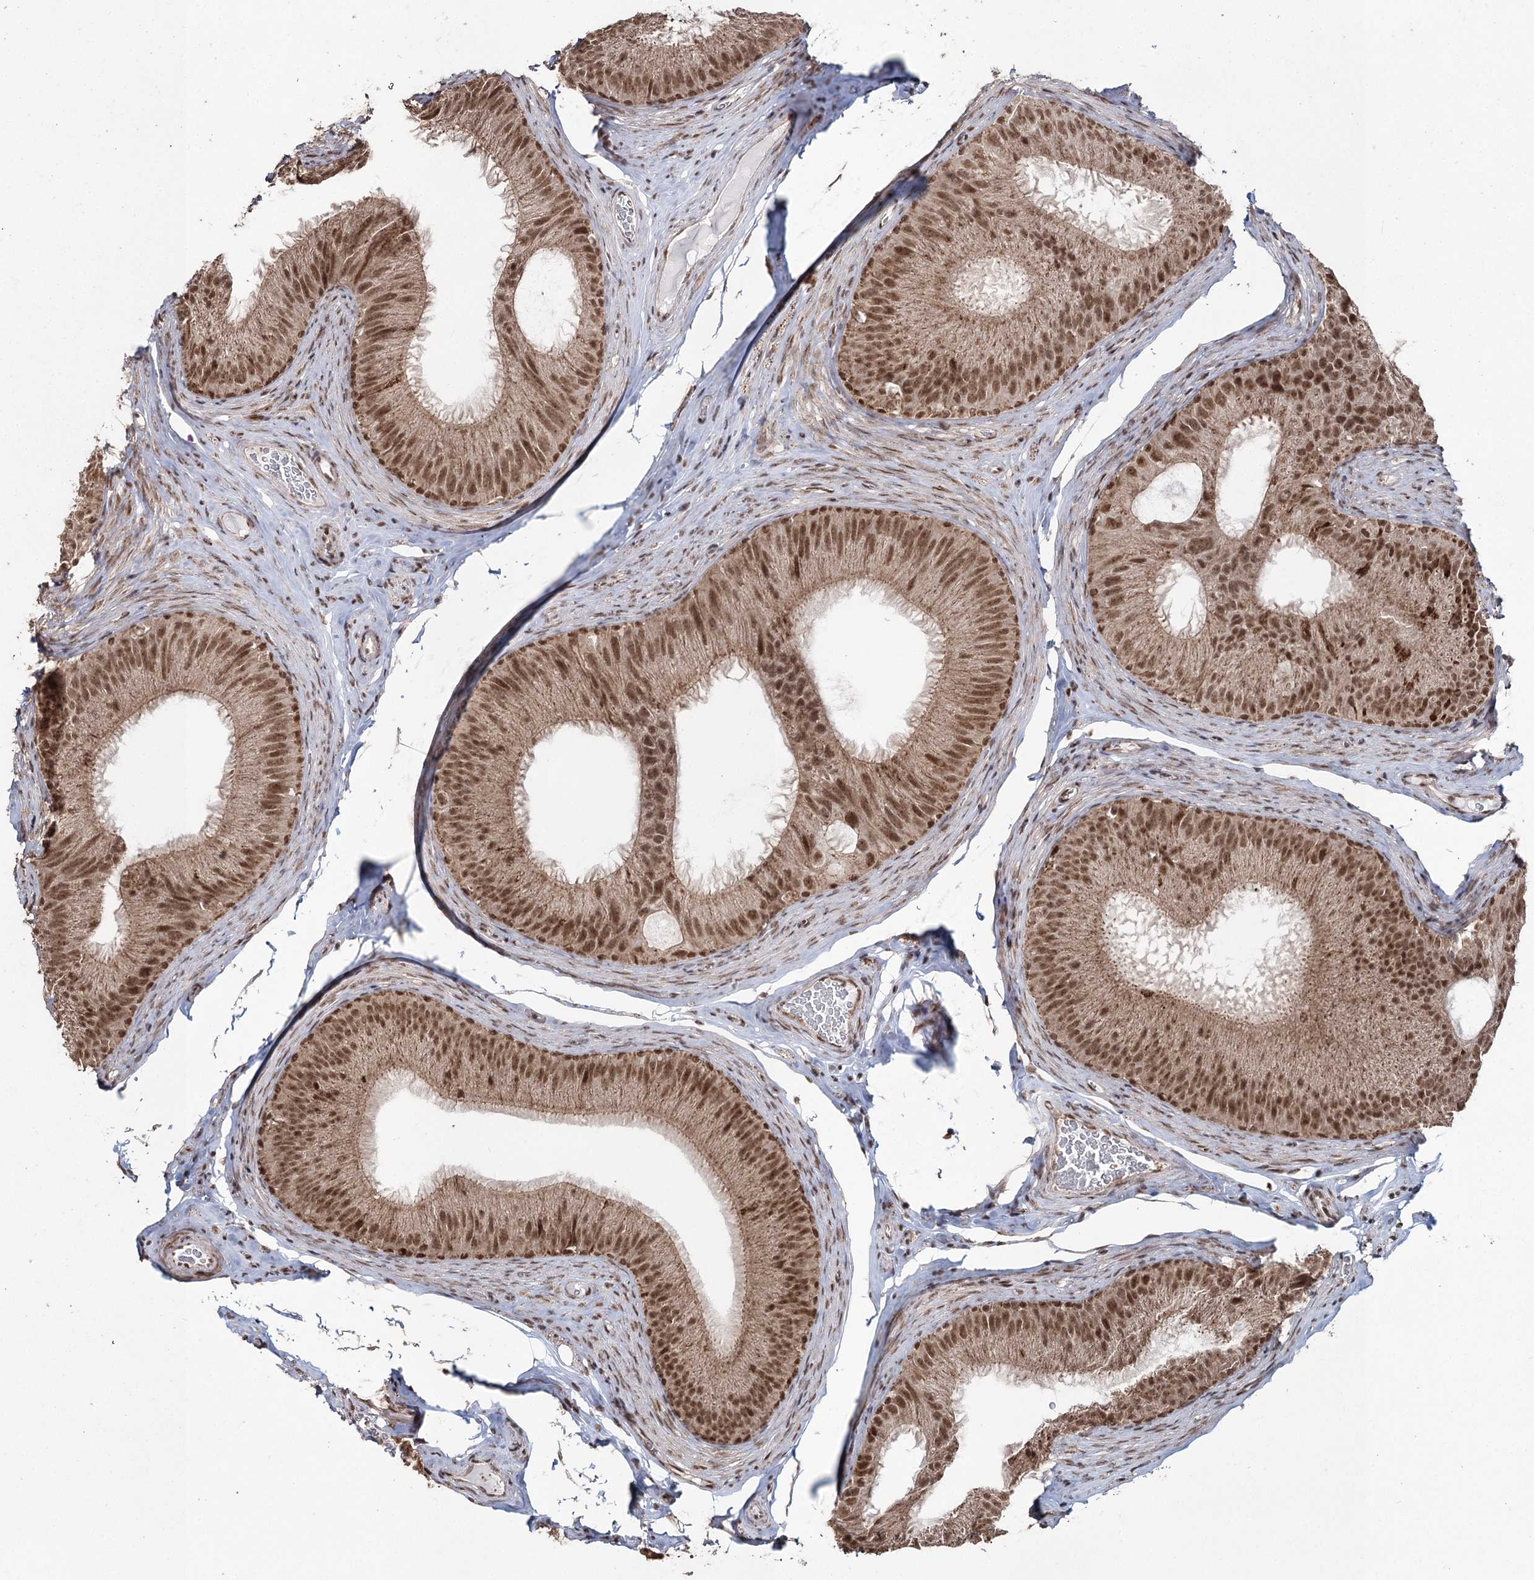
{"staining": {"intensity": "moderate", "quantity": ">75%", "location": "cytoplasmic/membranous,nuclear"}, "tissue": "epididymis", "cell_type": "Glandular cells", "image_type": "normal", "snomed": [{"axis": "morphology", "description": "Normal tissue, NOS"}, {"axis": "topography", "description": "Epididymis"}], "caption": "Immunohistochemistry micrograph of normal epididymis: human epididymis stained using immunohistochemistry demonstrates medium levels of moderate protein expression localized specifically in the cytoplasmic/membranous,nuclear of glandular cells, appearing as a cytoplasmic/membranous,nuclear brown color.", "gene": "PDHX", "patient": {"sex": "male", "age": 34}}